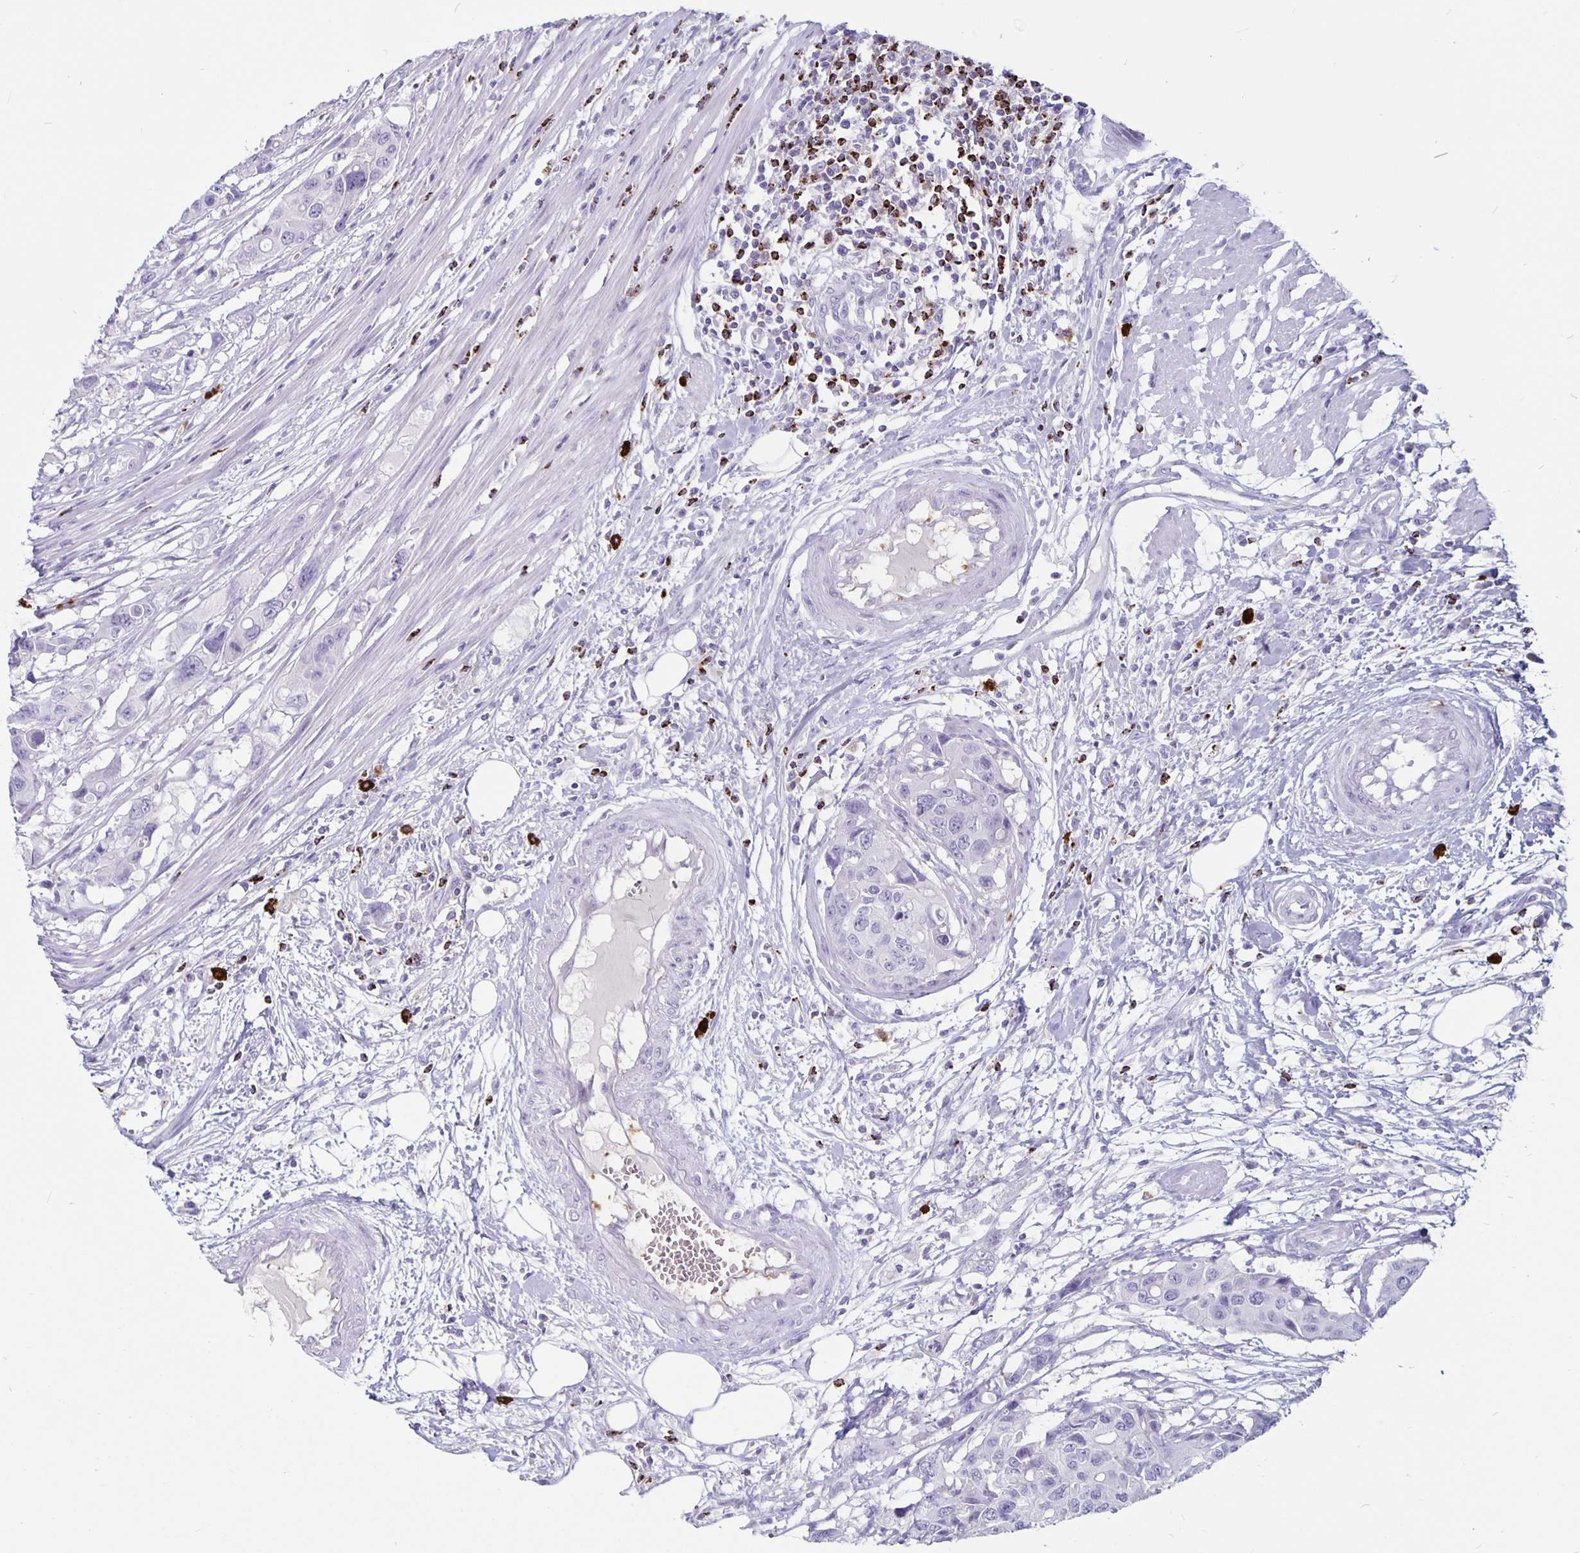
{"staining": {"intensity": "negative", "quantity": "none", "location": "none"}, "tissue": "colorectal cancer", "cell_type": "Tumor cells", "image_type": "cancer", "snomed": [{"axis": "morphology", "description": "Adenocarcinoma, NOS"}, {"axis": "topography", "description": "Colon"}], "caption": "Immunohistochemistry (IHC) photomicrograph of neoplastic tissue: colorectal cancer stained with DAB (3,3'-diaminobenzidine) displays no significant protein staining in tumor cells.", "gene": "GZMK", "patient": {"sex": "male", "age": 77}}